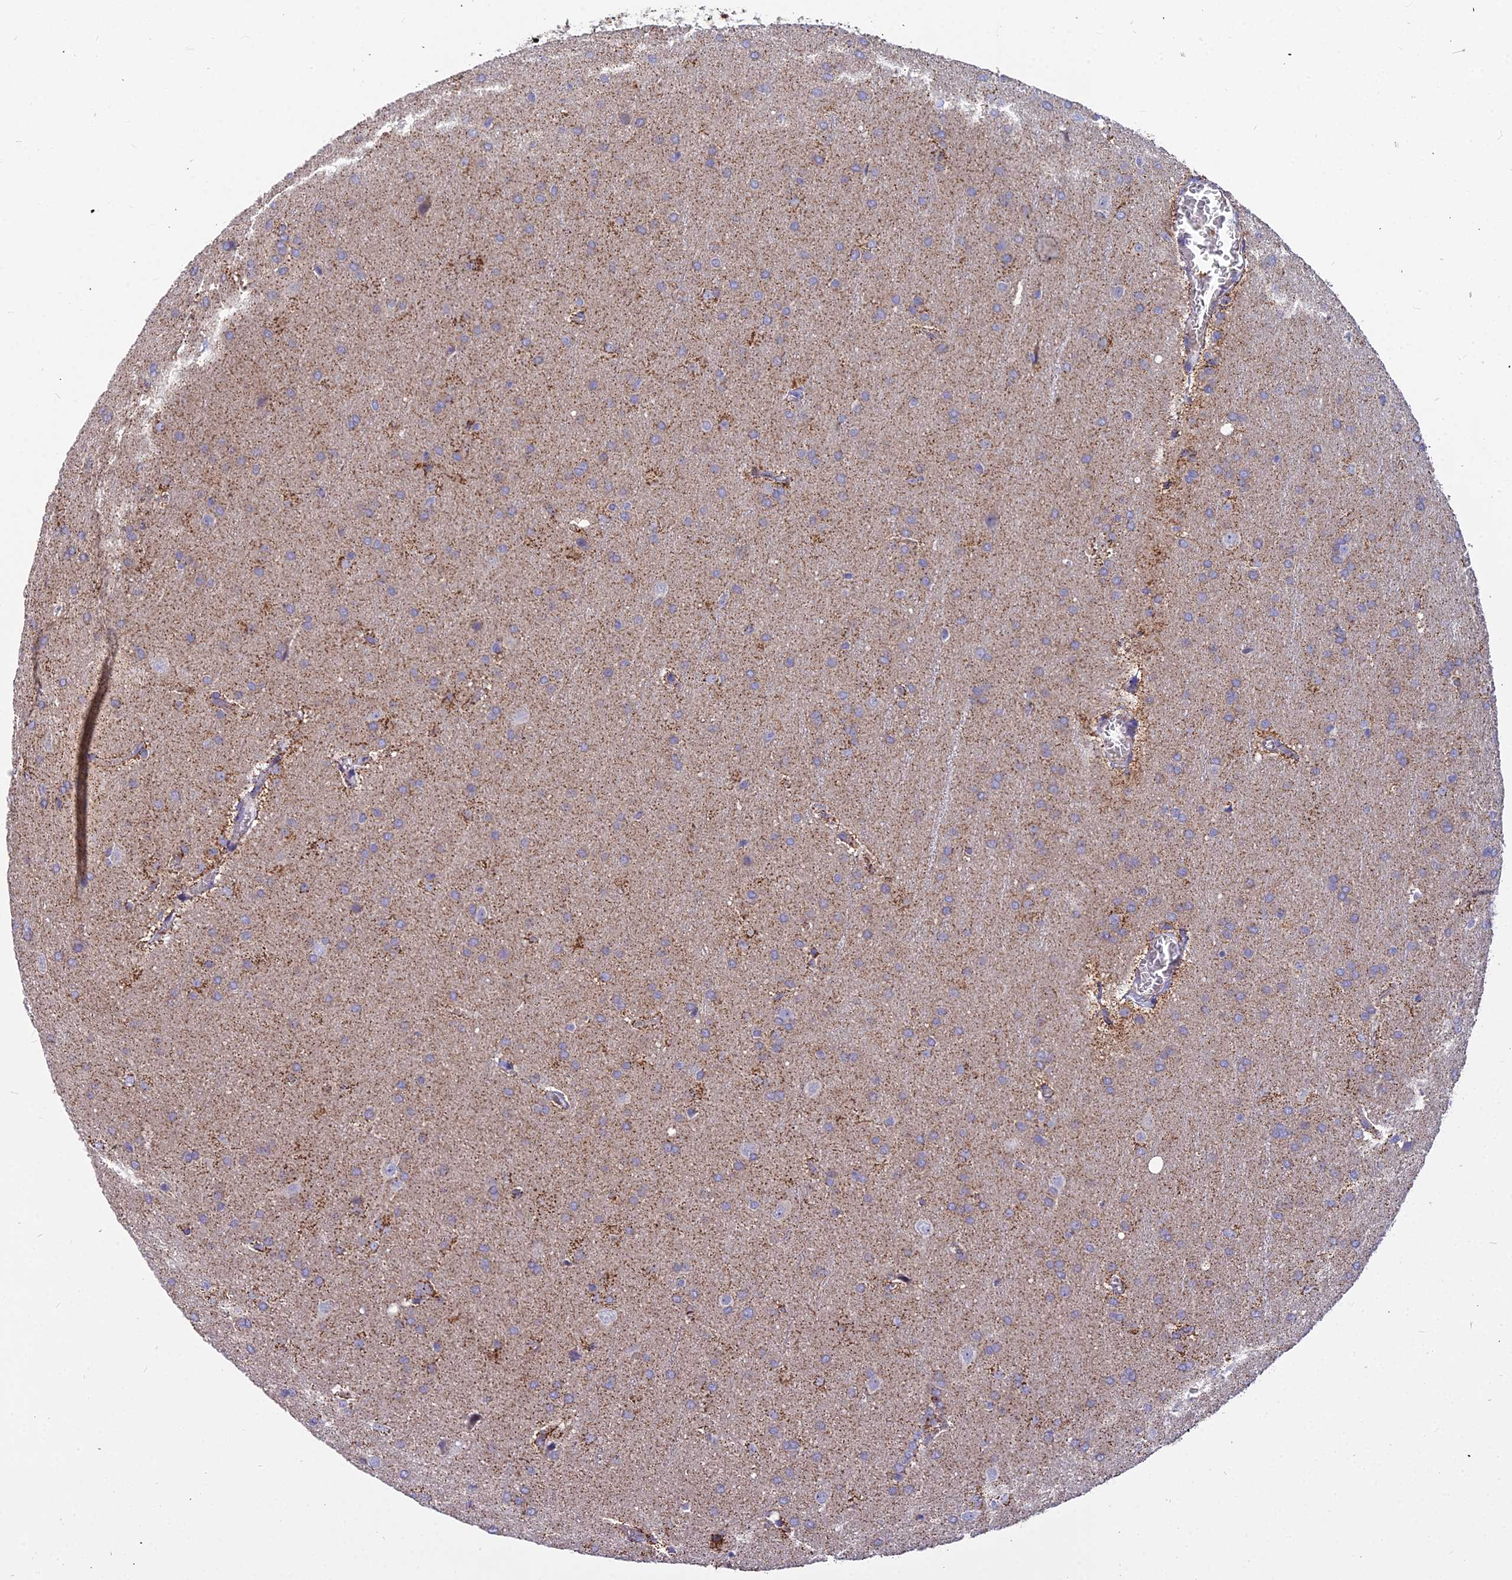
{"staining": {"intensity": "weak", "quantity": ">75%", "location": "cytoplasmic/membranous"}, "tissue": "glioma", "cell_type": "Tumor cells", "image_type": "cancer", "snomed": [{"axis": "morphology", "description": "Glioma, malignant, Low grade"}, {"axis": "topography", "description": "Brain"}], "caption": "Approximately >75% of tumor cells in low-grade glioma (malignant) display weak cytoplasmic/membranous protein staining as visualized by brown immunohistochemical staining.", "gene": "ASPHD1", "patient": {"sex": "female", "age": 32}}